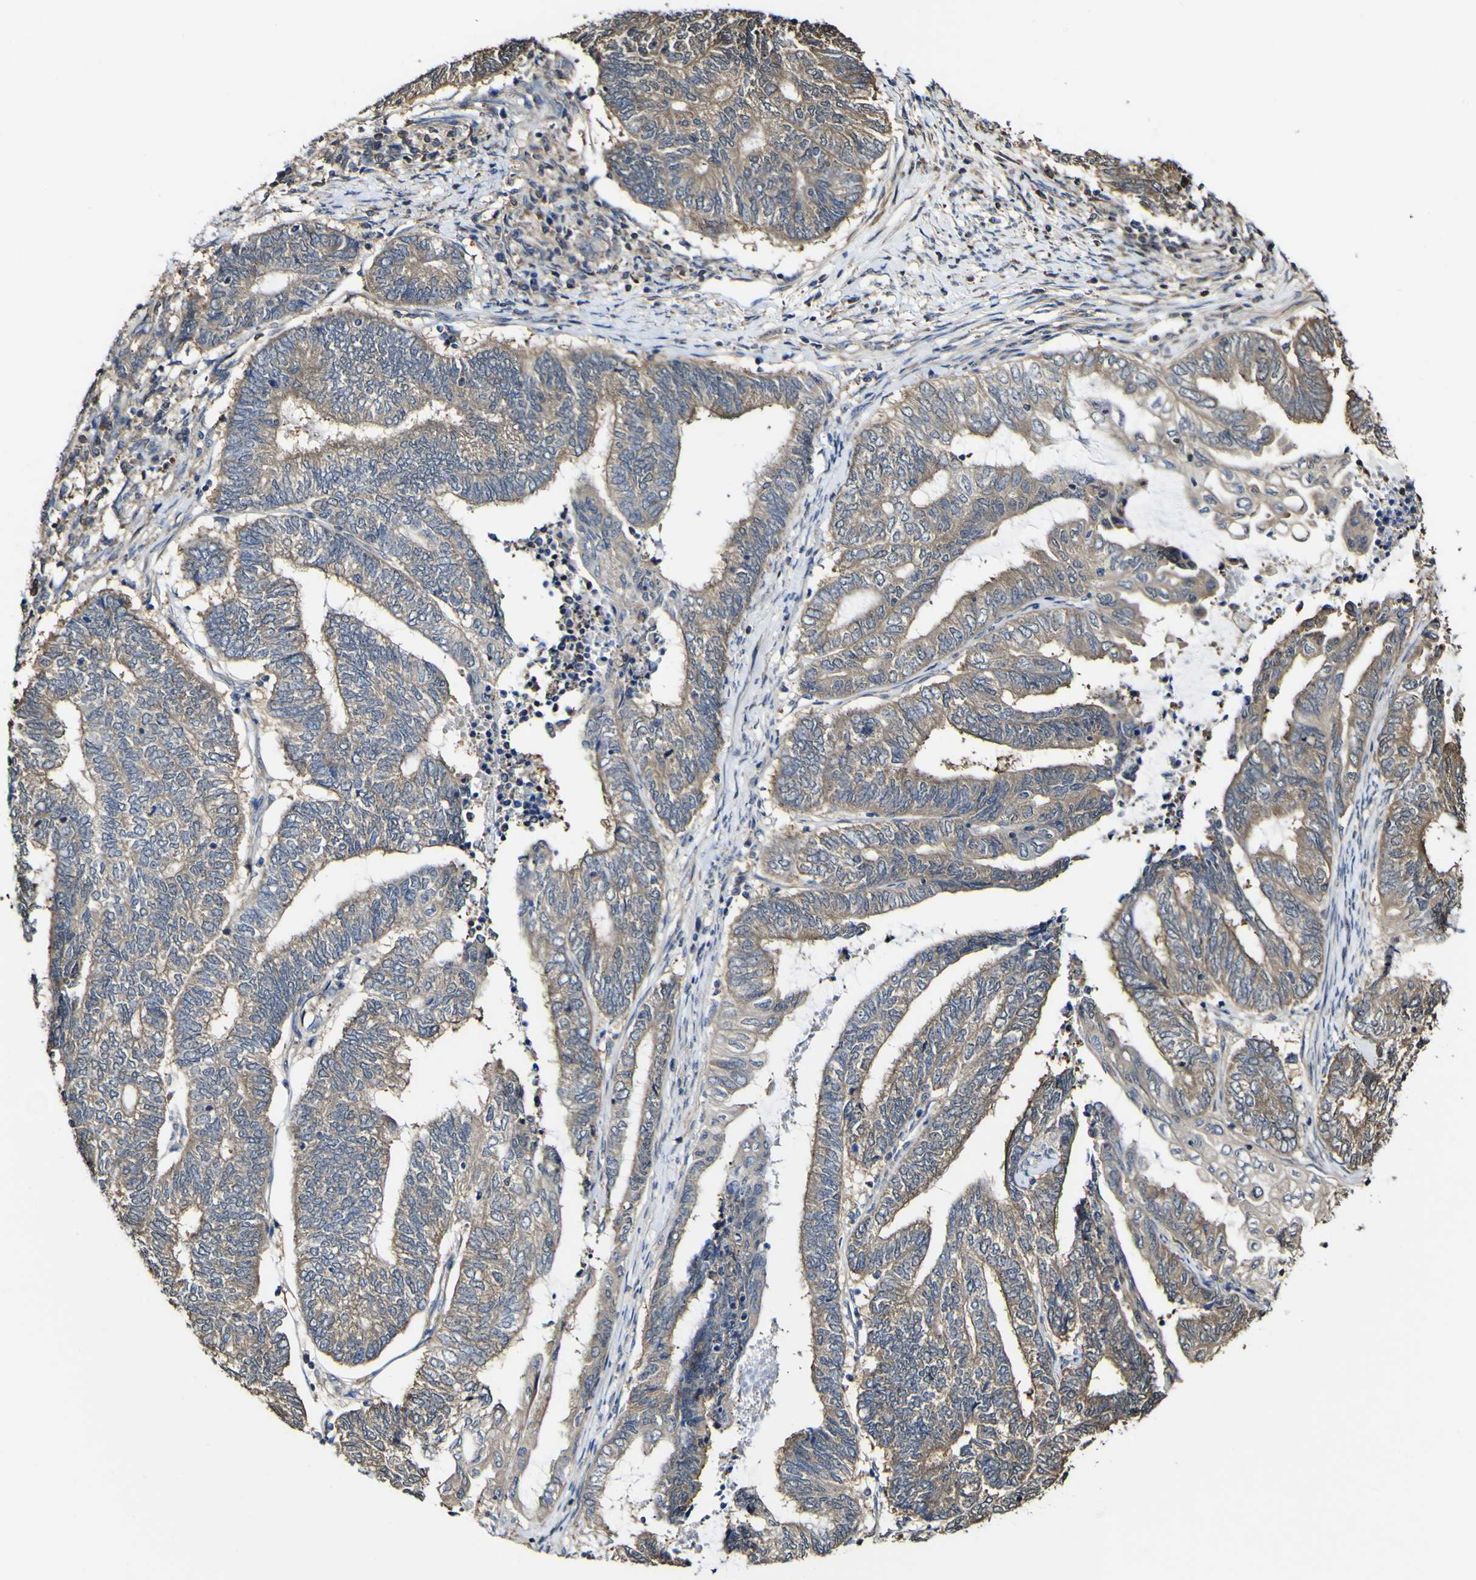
{"staining": {"intensity": "moderate", "quantity": ">75%", "location": "cytoplasmic/membranous"}, "tissue": "endometrial cancer", "cell_type": "Tumor cells", "image_type": "cancer", "snomed": [{"axis": "morphology", "description": "Adenocarcinoma, NOS"}, {"axis": "topography", "description": "Uterus"}, {"axis": "topography", "description": "Endometrium"}], "caption": "A high-resolution photomicrograph shows immunohistochemistry staining of endometrial cancer (adenocarcinoma), which displays moderate cytoplasmic/membranous expression in approximately >75% of tumor cells.", "gene": "PTPRR", "patient": {"sex": "female", "age": 70}}